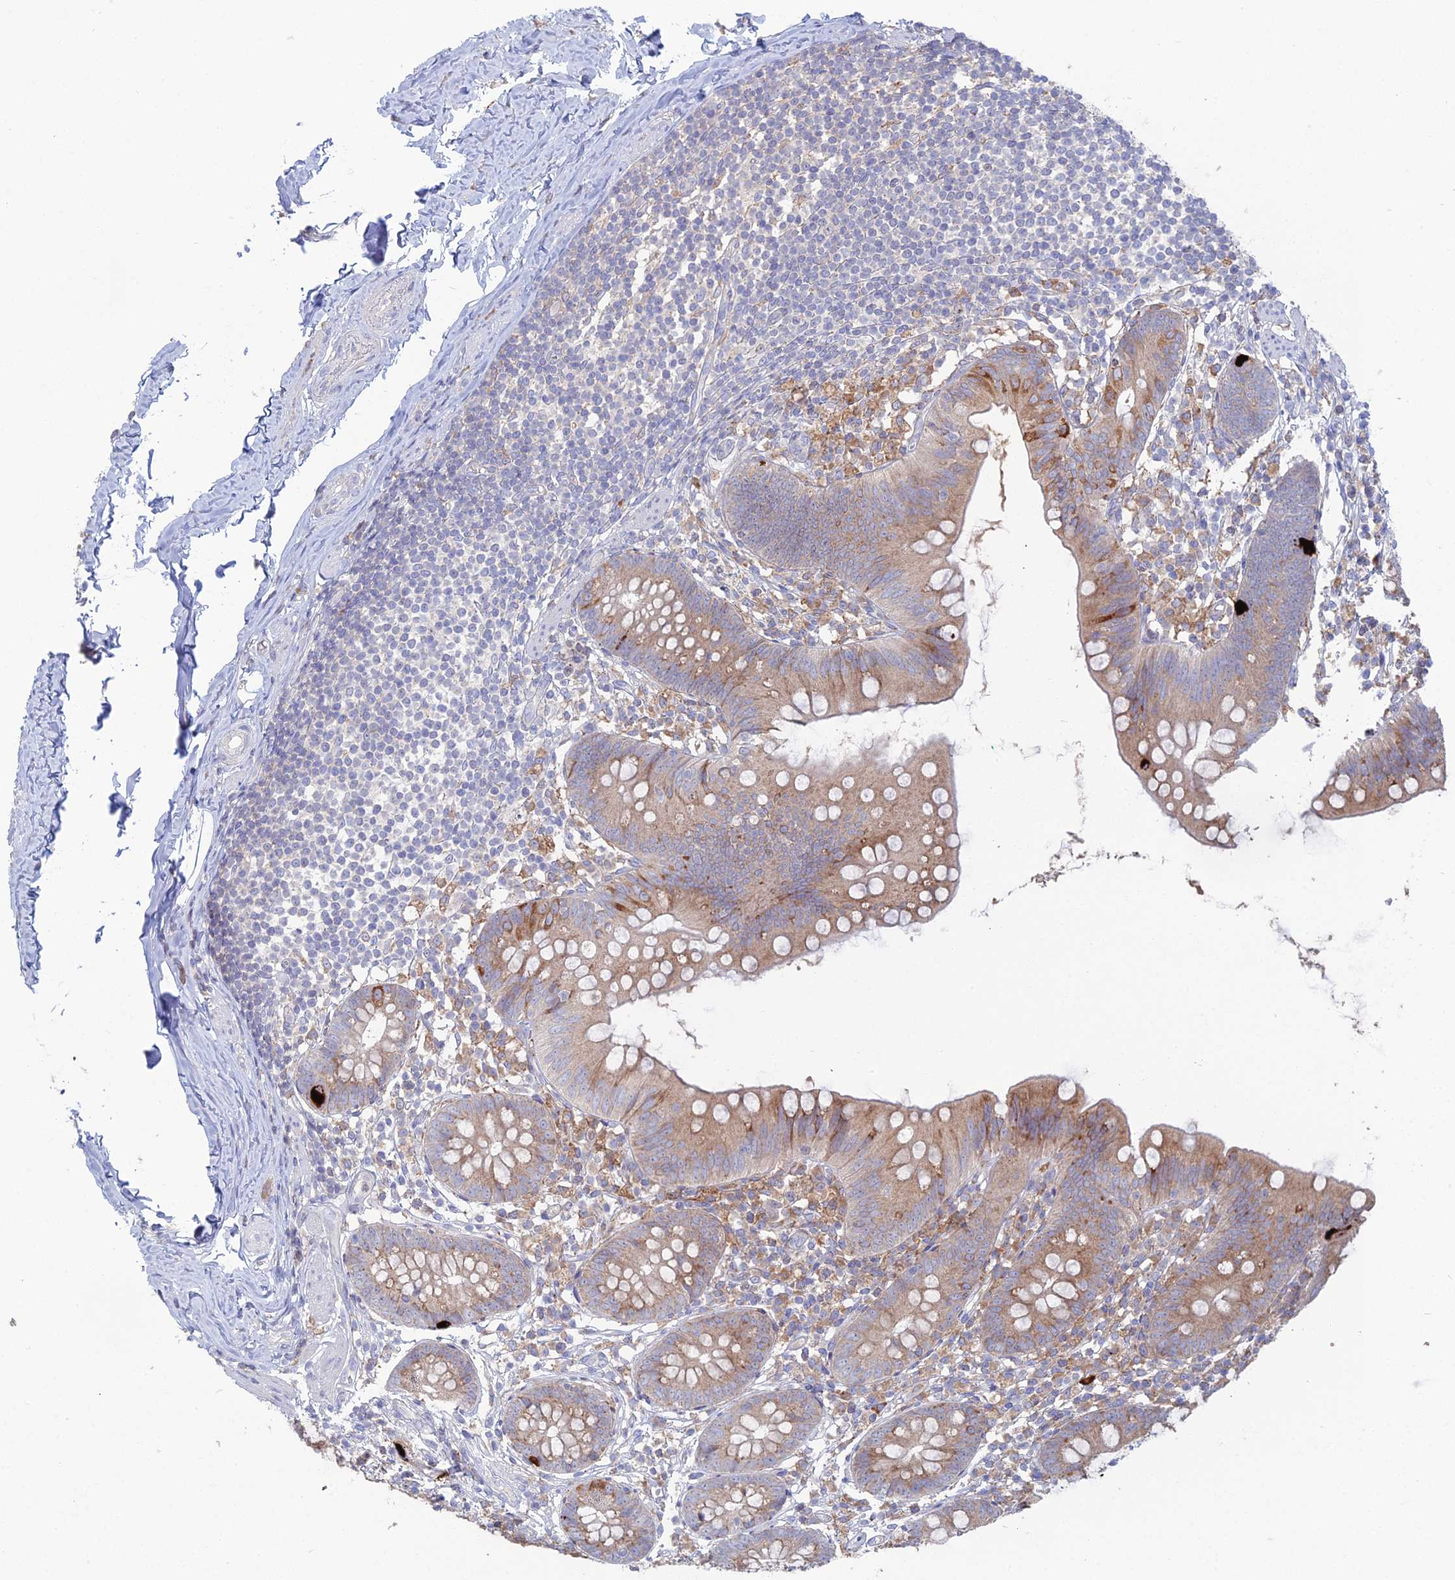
{"staining": {"intensity": "moderate", "quantity": "25%-75%", "location": "cytoplasmic/membranous"}, "tissue": "appendix", "cell_type": "Glandular cells", "image_type": "normal", "snomed": [{"axis": "morphology", "description": "Normal tissue, NOS"}, {"axis": "topography", "description": "Appendix"}], "caption": "Appendix stained with immunohistochemistry displays moderate cytoplasmic/membranous staining in about 25%-75% of glandular cells.", "gene": "TRAPPC6A", "patient": {"sex": "female", "age": 62}}